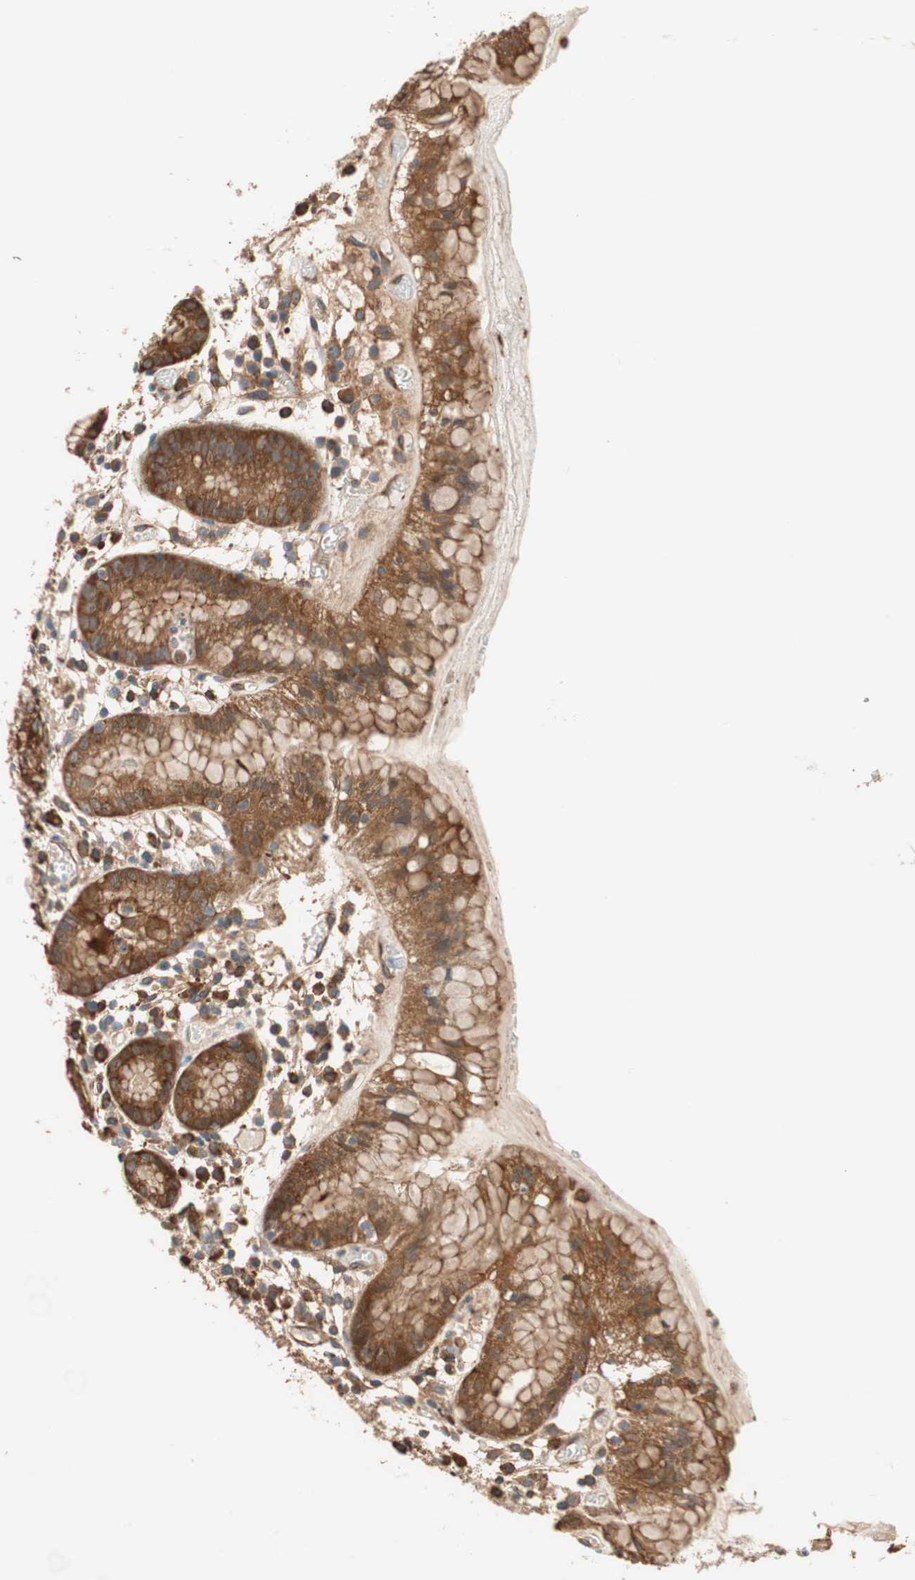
{"staining": {"intensity": "strong", "quantity": ">75%", "location": "cytoplasmic/membranous"}, "tissue": "stomach", "cell_type": "Glandular cells", "image_type": "normal", "snomed": [{"axis": "morphology", "description": "Normal tissue, NOS"}, {"axis": "topography", "description": "Stomach"}, {"axis": "topography", "description": "Stomach, lower"}], "caption": "High-magnification brightfield microscopy of benign stomach stained with DAB (3,3'-diaminobenzidine) (brown) and counterstained with hematoxylin (blue). glandular cells exhibit strong cytoplasmic/membranous positivity is seen in about>75% of cells. (DAB = brown stain, brightfield microscopy at high magnification).", "gene": "WASL", "patient": {"sex": "female", "age": 75}}